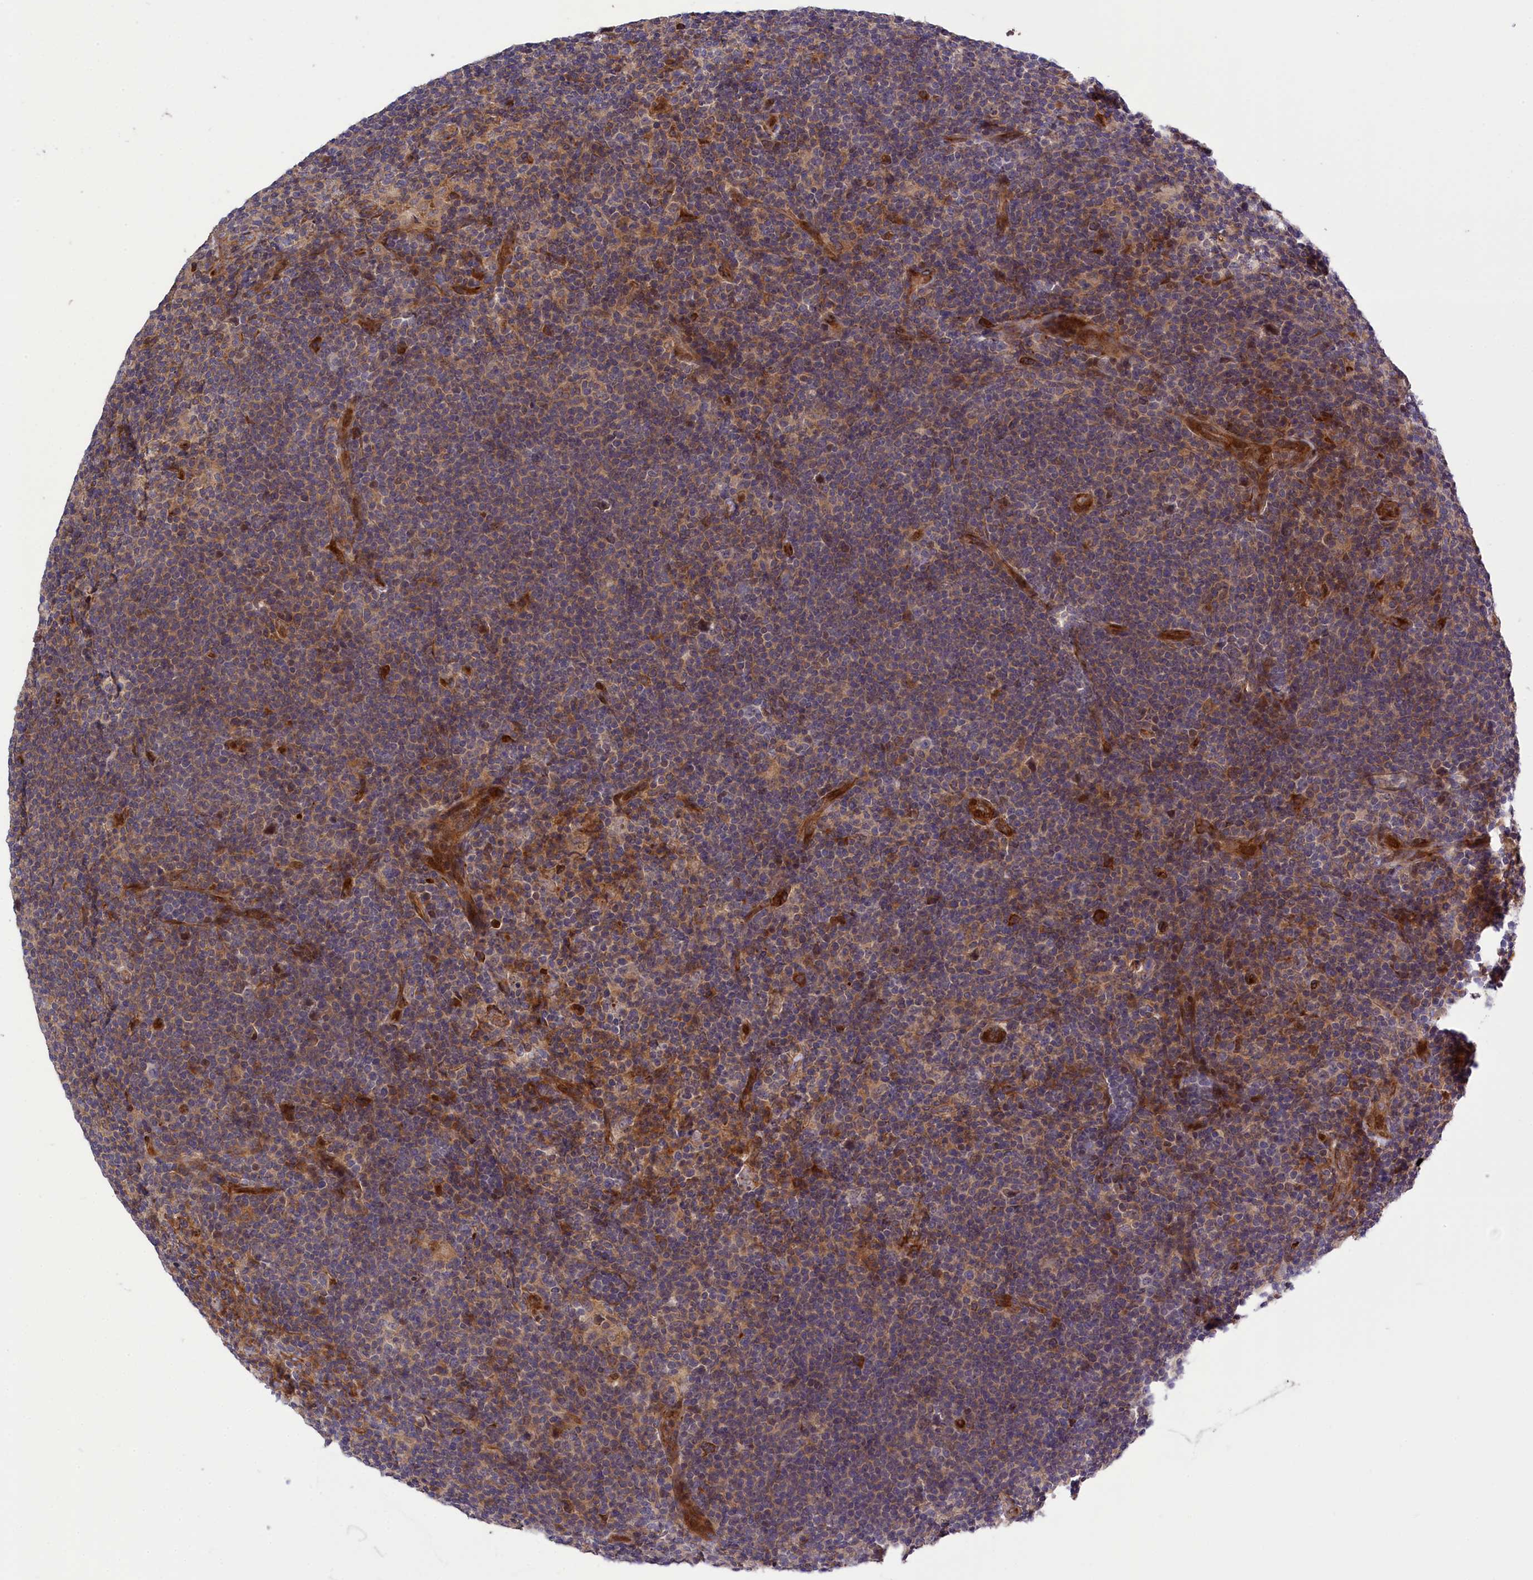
{"staining": {"intensity": "negative", "quantity": "none", "location": "none"}, "tissue": "lymphoma", "cell_type": "Tumor cells", "image_type": "cancer", "snomed": [{"axis": "morphology", "description": "Hodgkin's disease, NOS"}, {"axis": "topography", "description": "Lymph node"}], "caption": "Immunohistochemistry (IHC) of lymphoma exhibits no expression in tumor cells. Nuclei are stained in blue.", "gene": "DDX60L", "patient": {"sex": "female", "age": 57}}